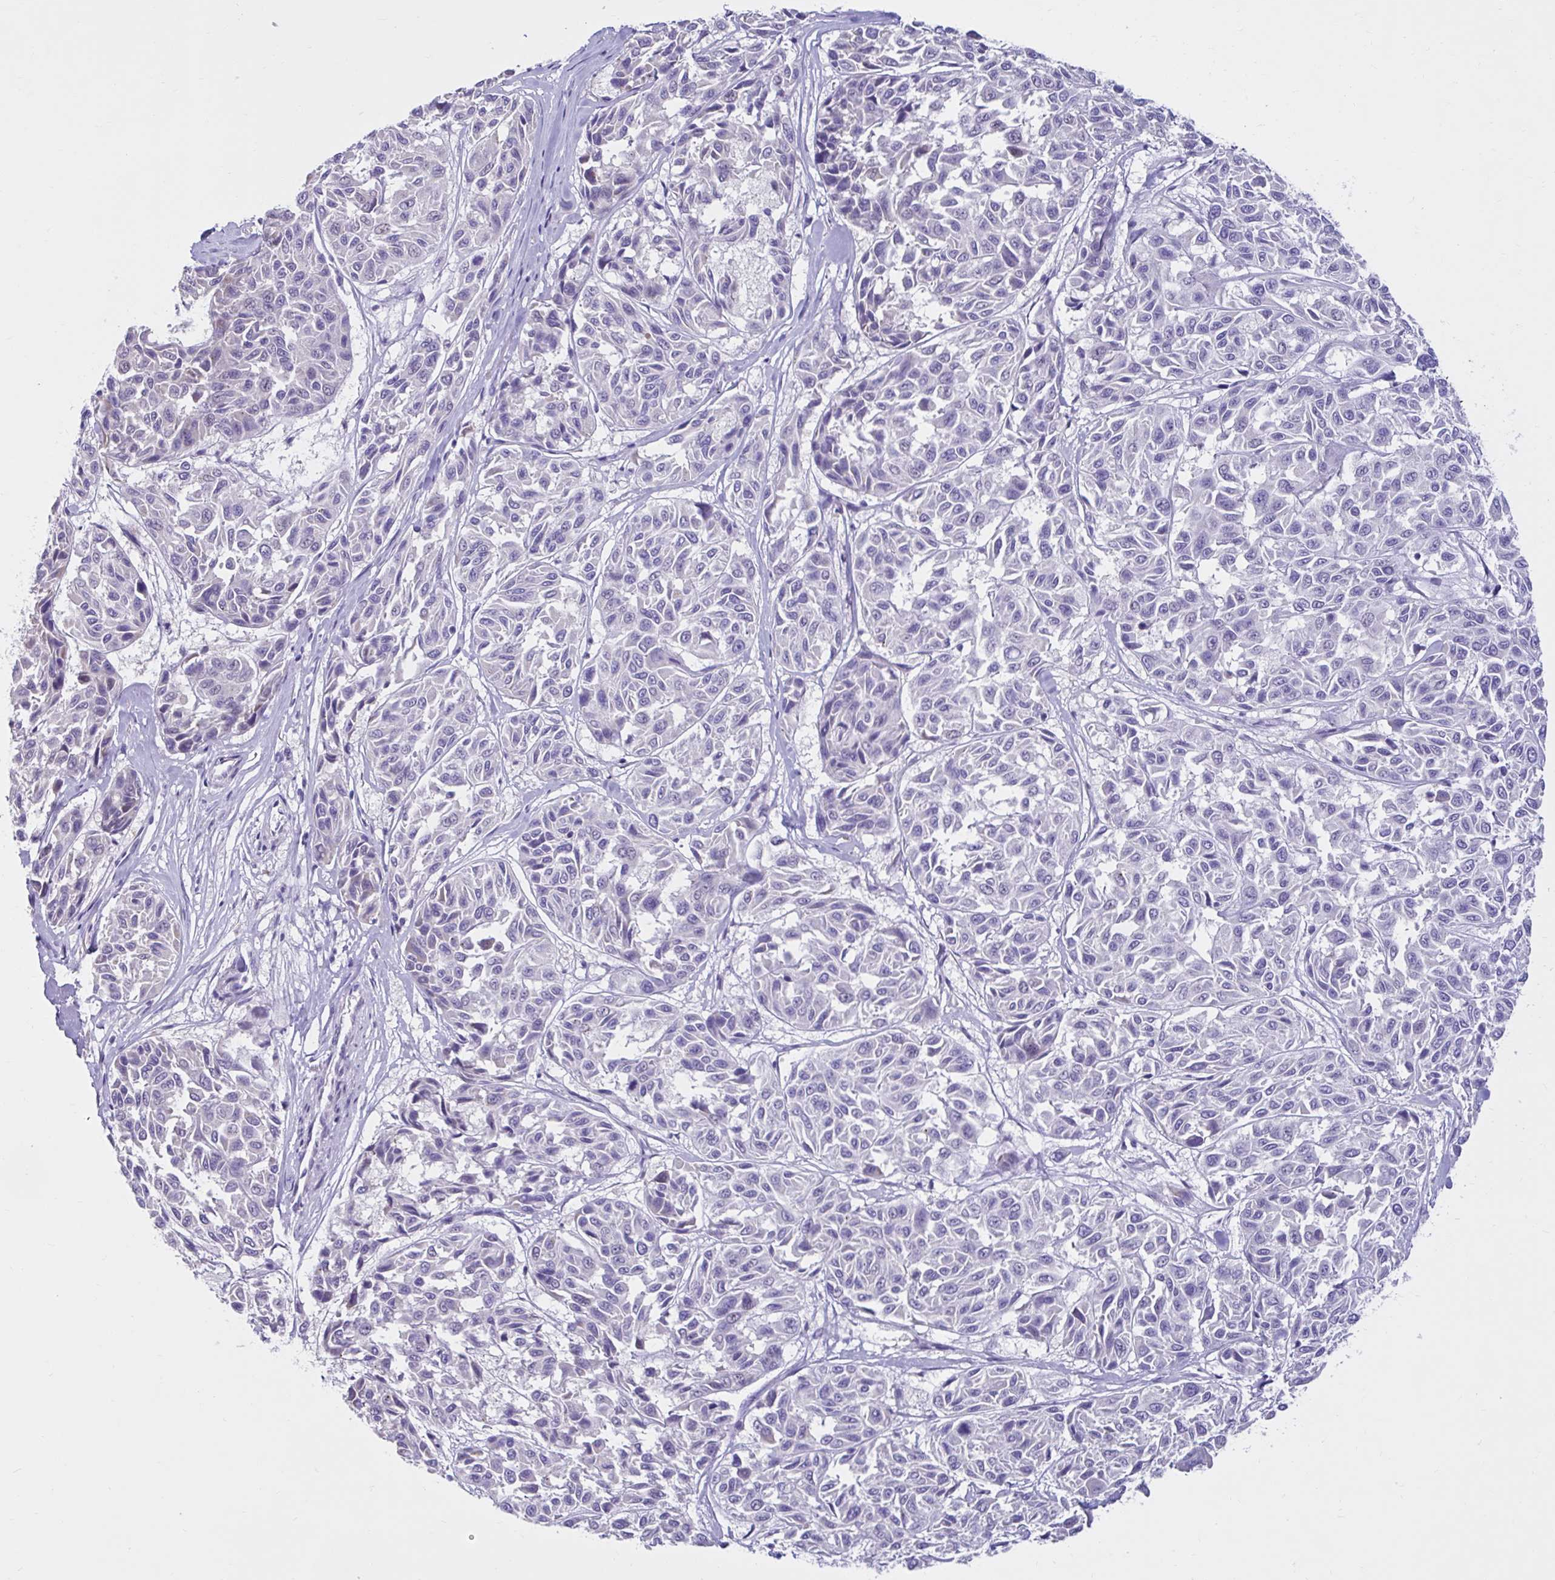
{"staining": {"intensity": "negative", "quantity": "none", "location": "none"}, "tissue": "melanoma", "cell_type": "Tumor cells", "image_type": "cancer", "snomed": [{"axis": "morphology", "description": "Malignant melanoma, NOS"}, {"axis": "topography", "description": "Skin"}], "caption": "The micrograph reveals no staining of tumor cells in melanoma.", "gene": "NHLH2", "patient": {"sex": "female", "age": 66}}